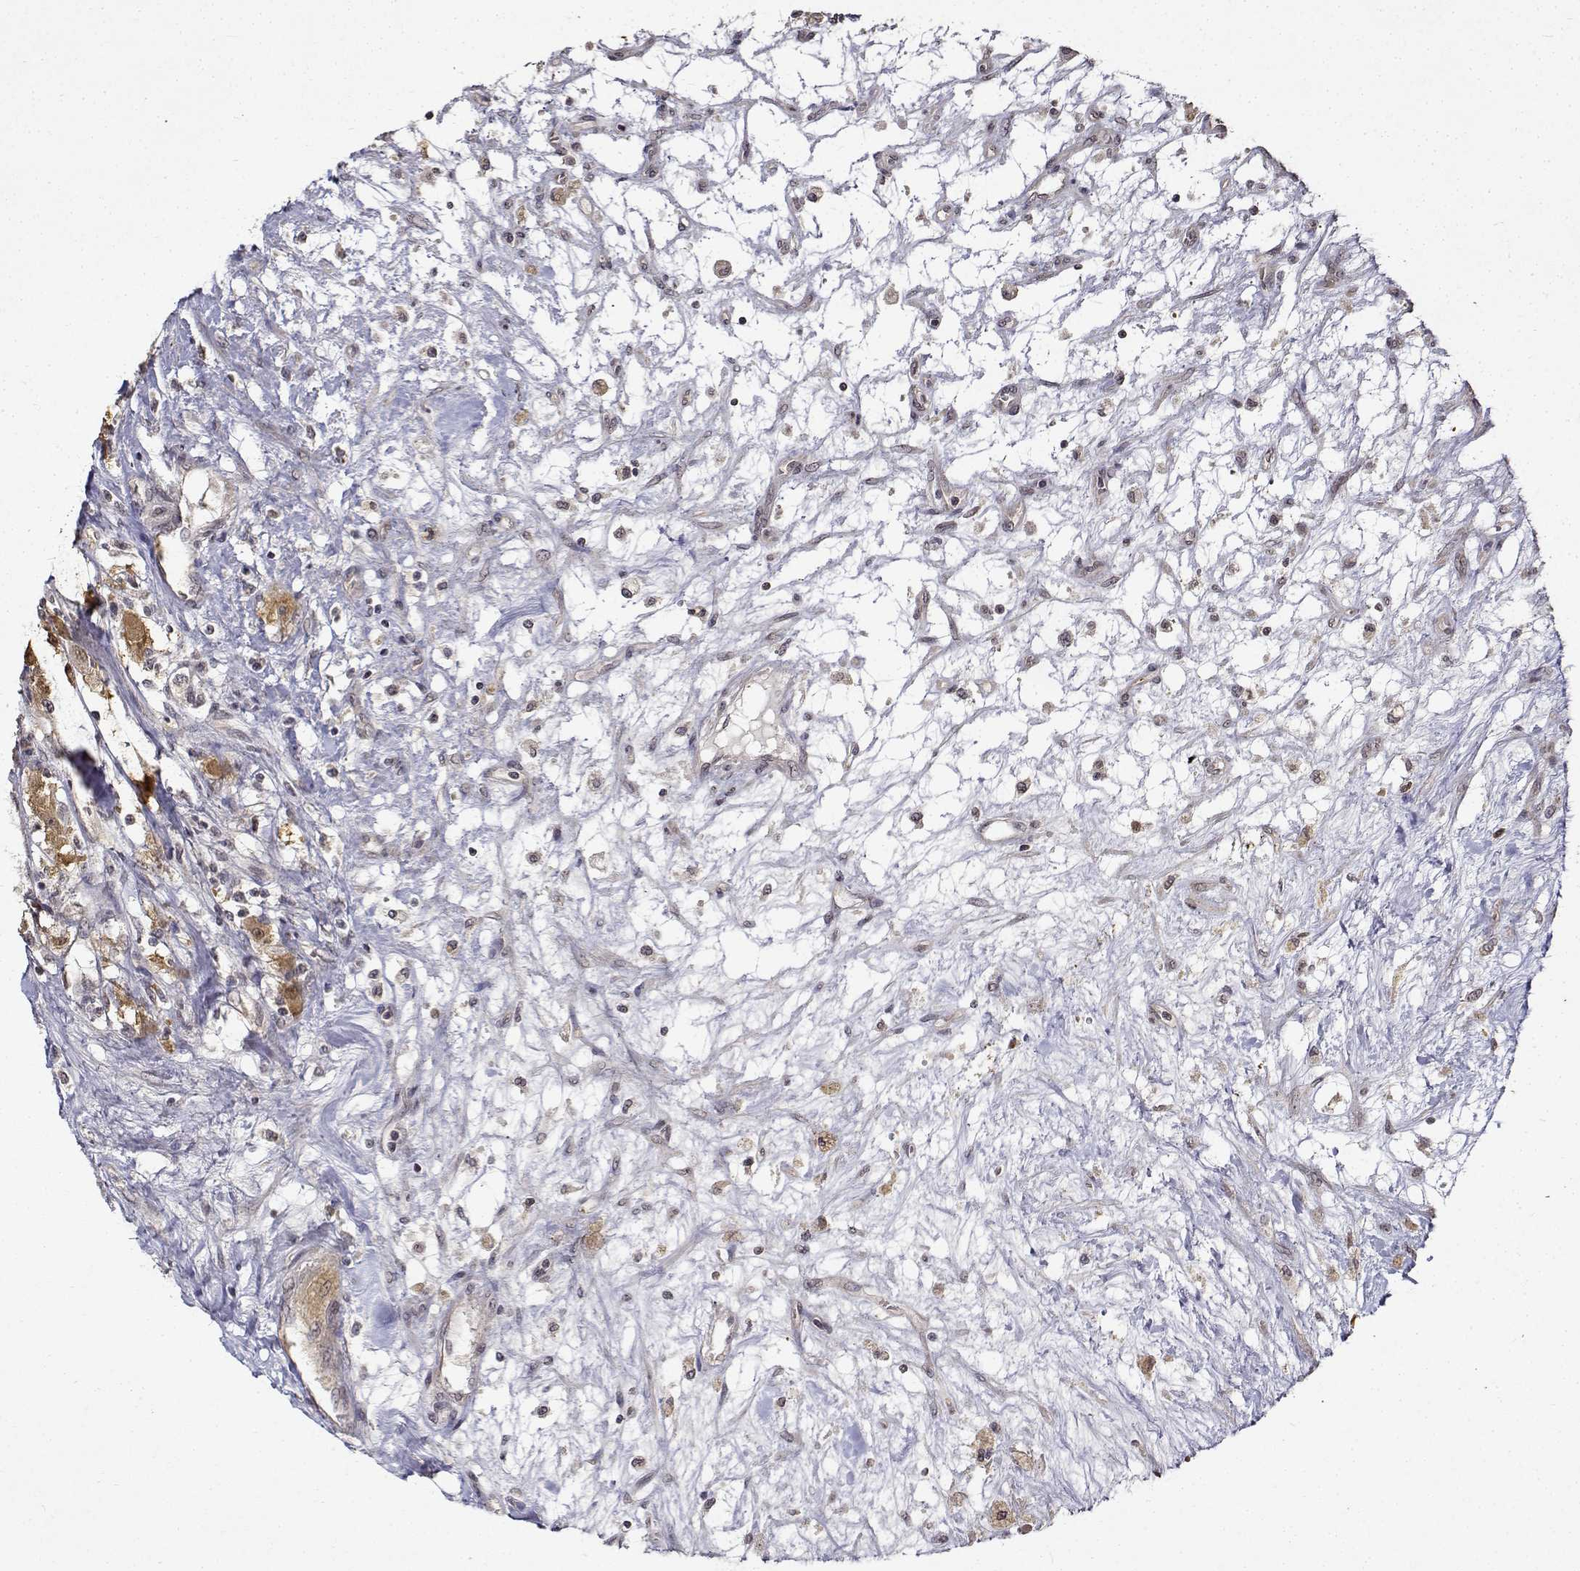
{"staining": {"intensity": "weak", "quantity": "<25%", "location": "cytoplasmic/membranous"}, "tissue": "renal cancer", "cell_type": "Tumor cells", "image_type": "cancer", "snomed": [{"axis": "morphology", "description": "Adenocarcinoma, NOS"}, {"axis": "topography", "description": "Kidney"}], "caption": "High power microscopy micrograph of an immunohistochemistry histopathology image of renal cancer, revealing no significant positivity in tumor cells.", "gene": "BDNF", "patient": {"sex": "female", "age": 63}}